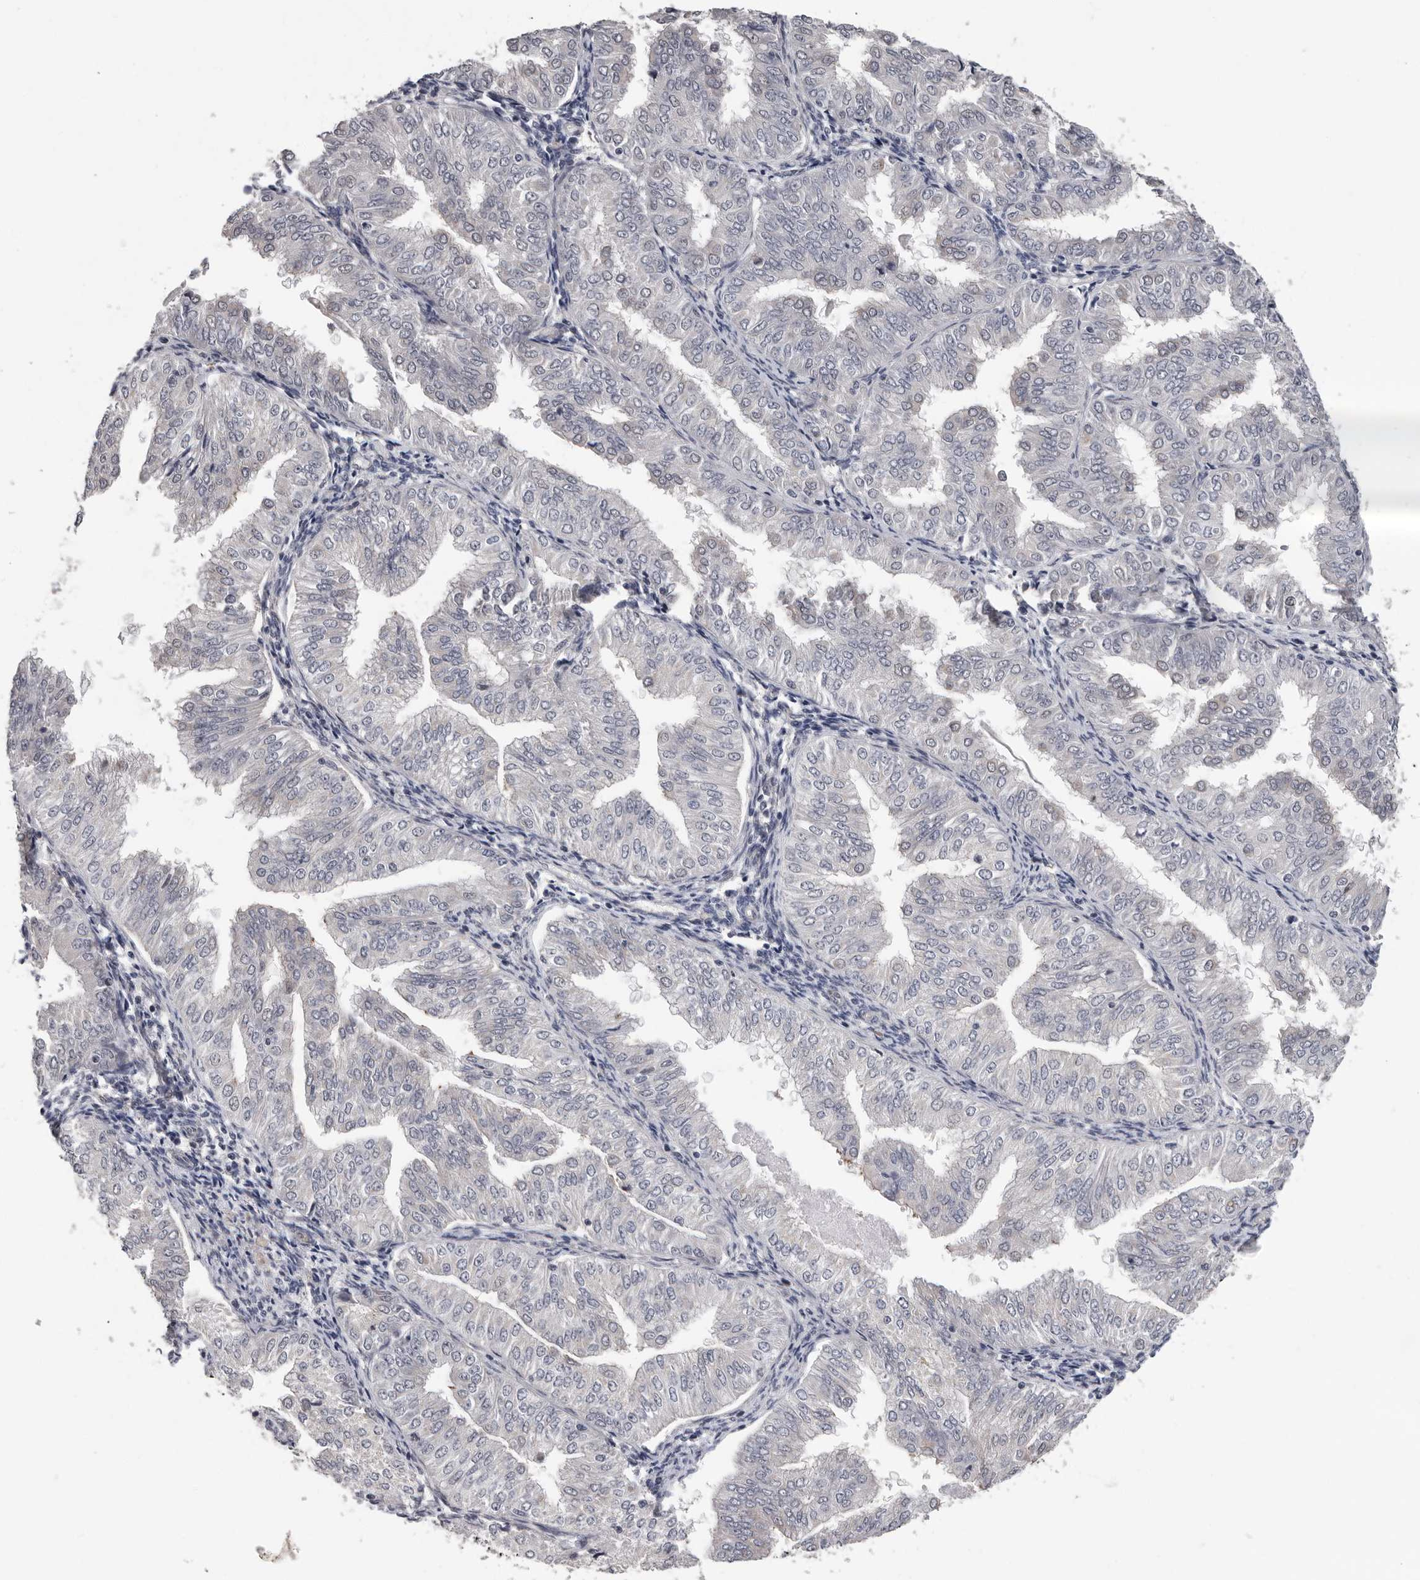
{"staining": {"intensity": "negative", "quantity": "none", "location": "none"}, "tissue": "endometrial cancer", "cell_type": "Tumor cells", "image_type": "cancer", "snomed": [{"axis": "morphology", "description": "Normal tissue, NOS"}, {"axis": "morphology", "description": "Adenocarcinoma, NOS"}, {"axis": "topography", "description": "Endometrium"}], "caption": "Tumor cells are negative for protein expression in human adenocarcinoma (endometrial).", "gene": "RALGPS2", "patient": {"sex": "female", "age": 53}}